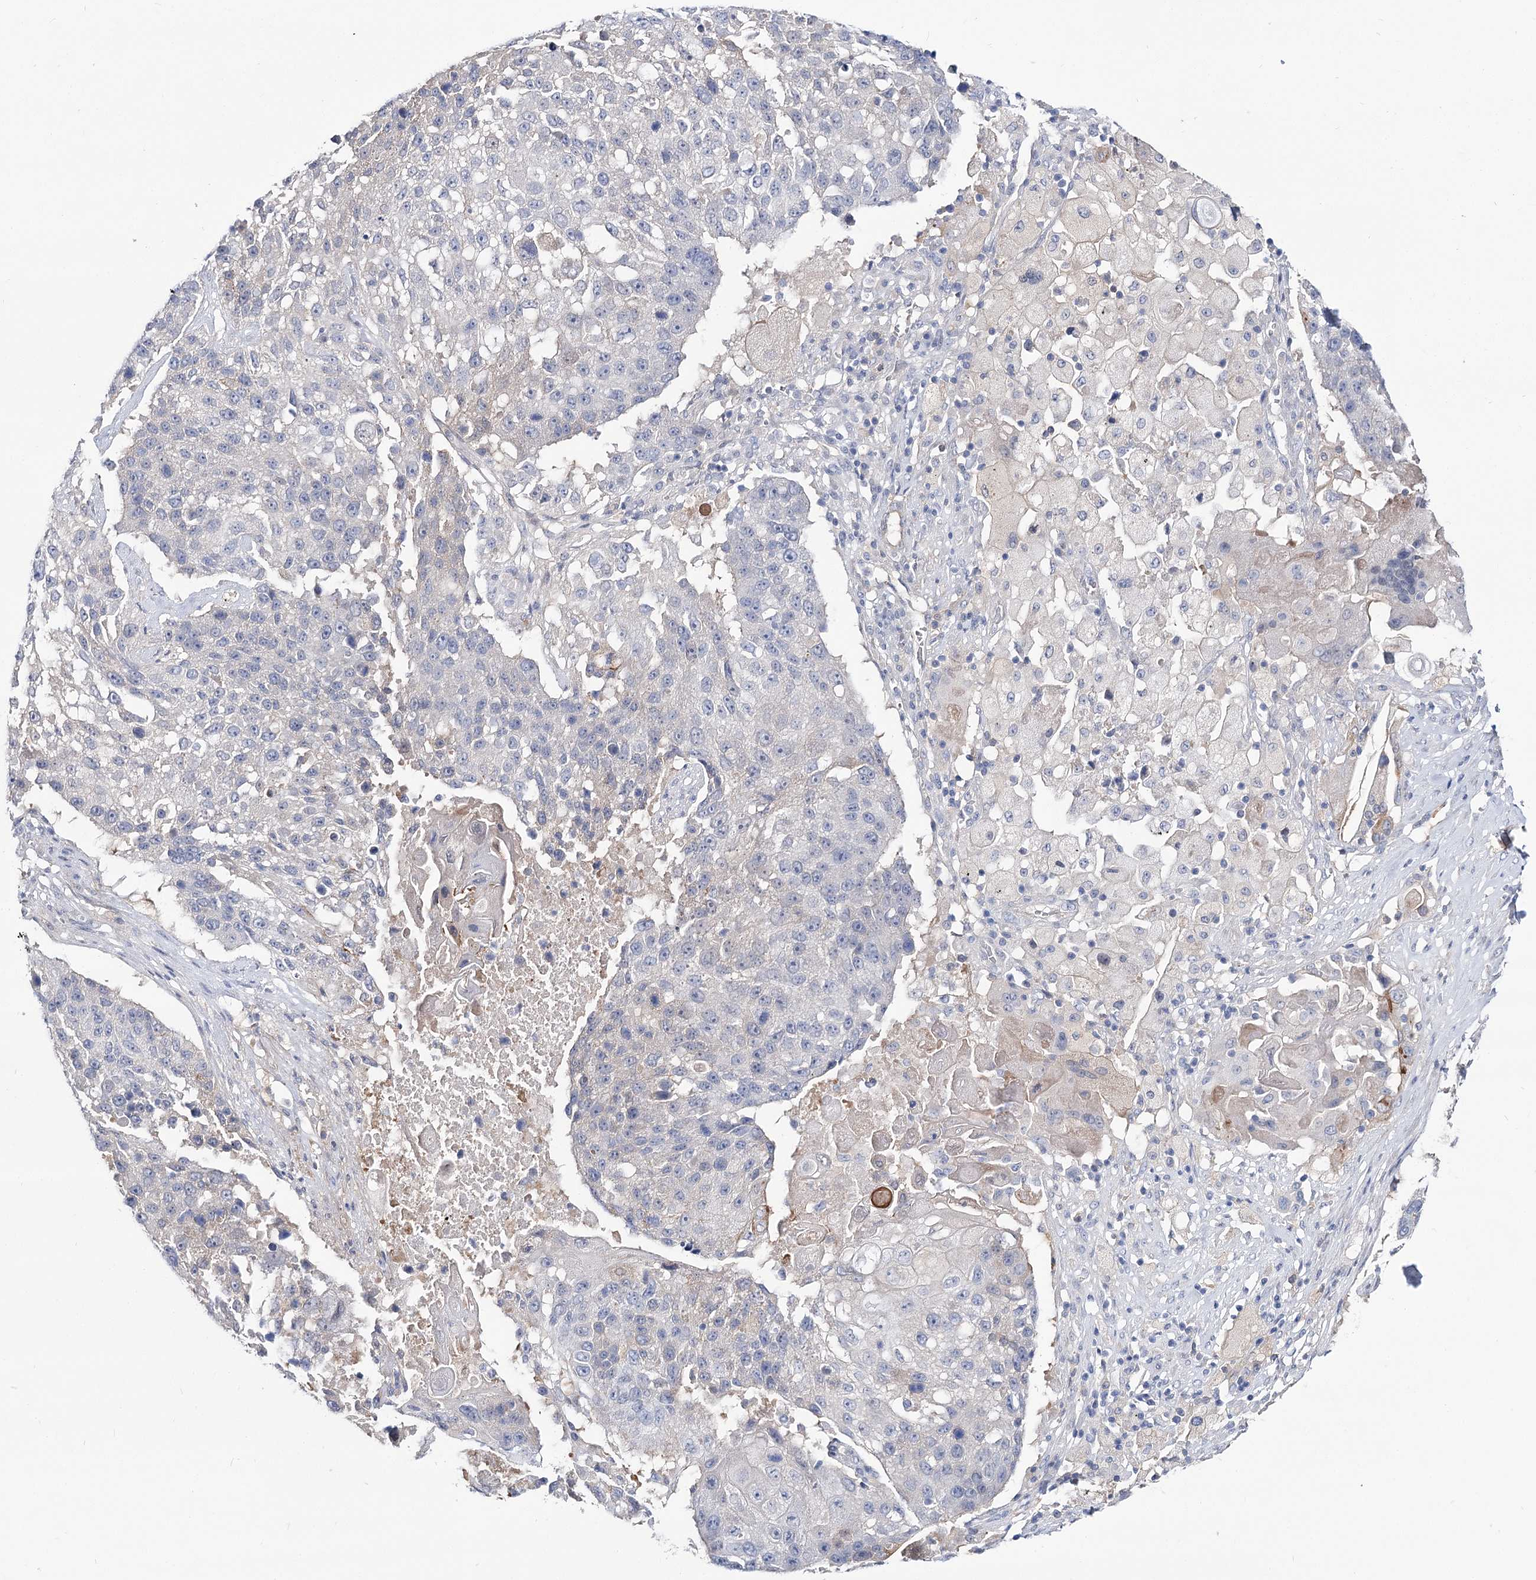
{"staining": {"intensity": "negative", "quantity": "none", "location": "none"}, "tissue": "lung cancer", "cell_type": "Tumor cells", "image_type": "cancer", "snomed": [{"axis": "morphology", "description": "Squamous cell carcinoma, NOS"}, {"axis": "topography", "description": "Lung"}], "caption": "IHC image of neoplastic tissue: lung cancer (squamous cell carcinoma) stained with DAB displays no significant protein expression in tumor cells.", "gene": "UGP2", "patient": {"sex": "male", "age": 61}}